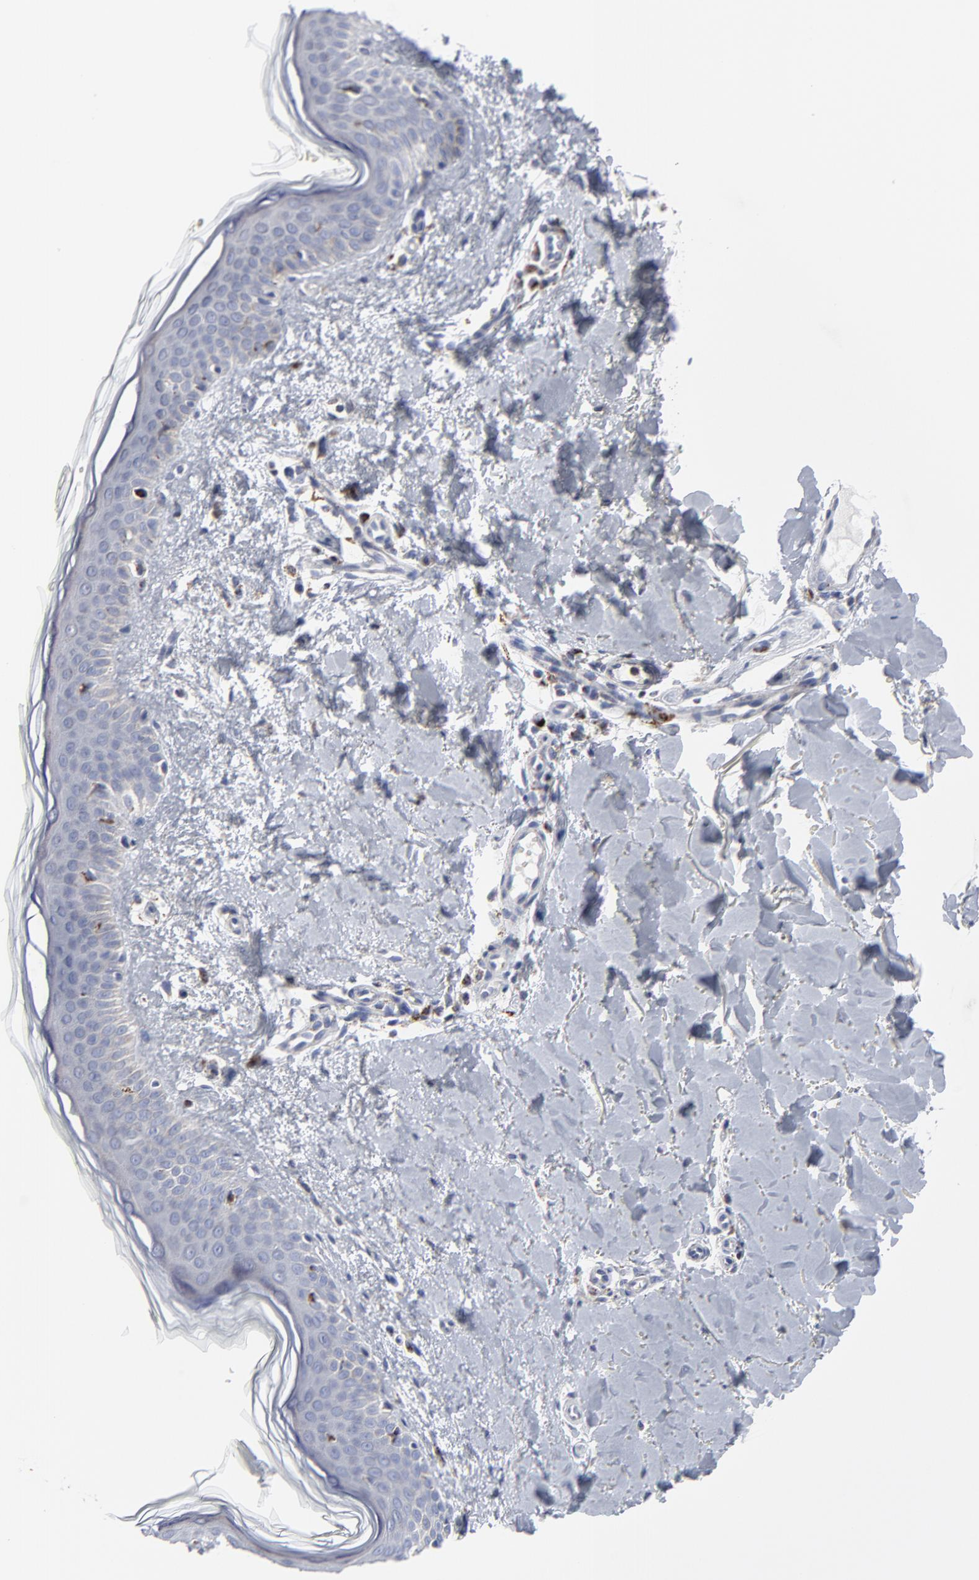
{"staining": {"intensity": "negative", "quantity": "none", "location": "none"}, "tissue": "skin", "cell_type": "Fibroblasts", "image_type": "normal", "snomed": [{"axis": "morphology", "description": "Normal tissue, NOS"}, {"axis": "topography", "description": "Skin"}], "caption": "This is an immunohistochemistry micrograph of normal skin. There is no staining in fibroblasts.", "gene": "TXNRD2", "patient": {"sex": "female", "age": 56}}